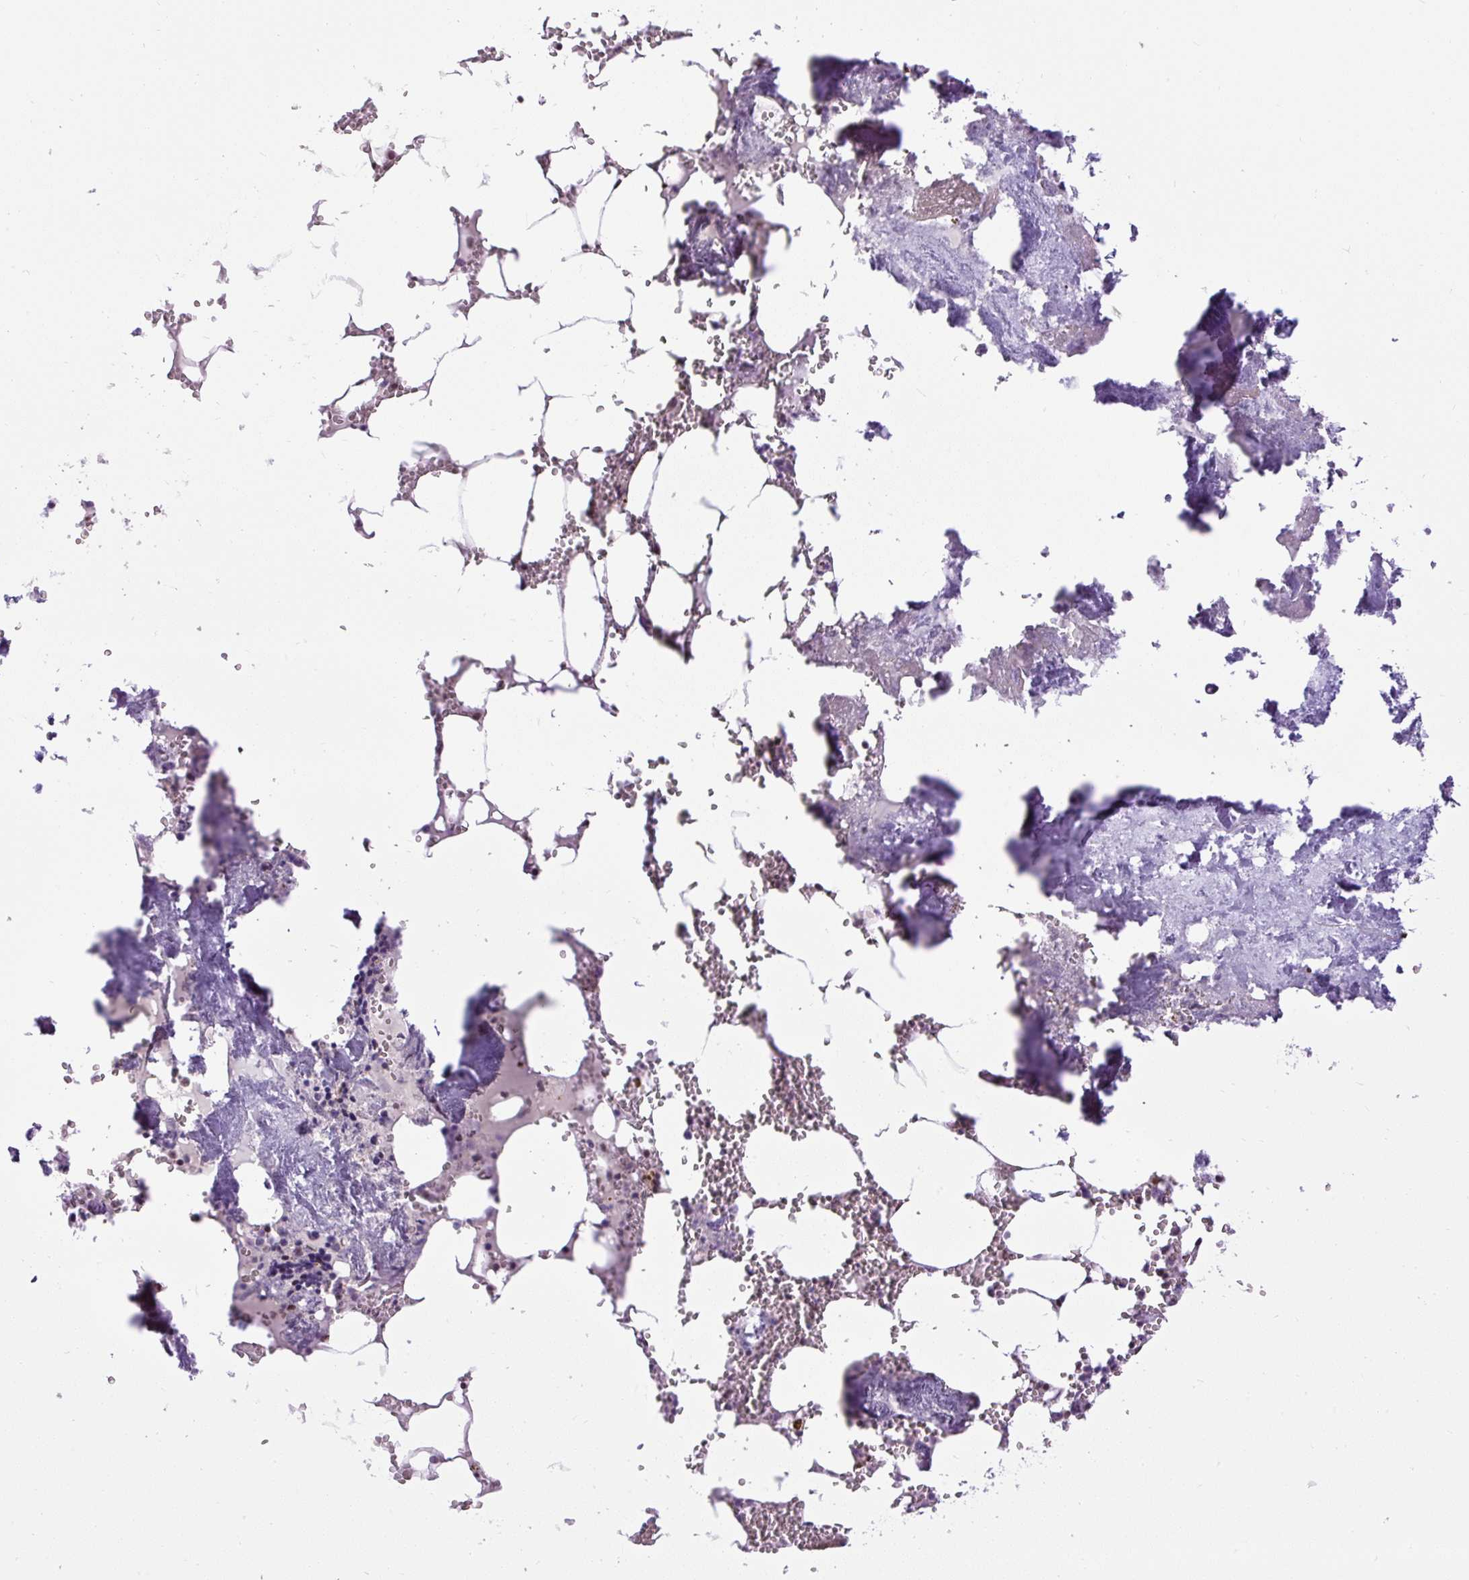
{"staining": {"intensity": "moderate", "quantity": "<25%", "location": "cytoplasmic/membranous,nuclear"}, "tissue": "bone marrow", "cell_type": "Hematopoietic cells", "image_type": "normal", "snomed": [{"axis": "morphology", "description": "Normal tissue, NOS"}, {"axis": "topography", "description": "Bone marrow"}], "caption": "A low amount of moderate cytoplasmic/membranous,nuclear staining is identified in about <25% of hematopoietic cells in normal bone marrow. (DAB (3,3'-diaminobenzidine) IHC with brightfield microscopy, high magnification).", "gene": "ZNF672", "patient": {"sex": "male", "age": 54}}